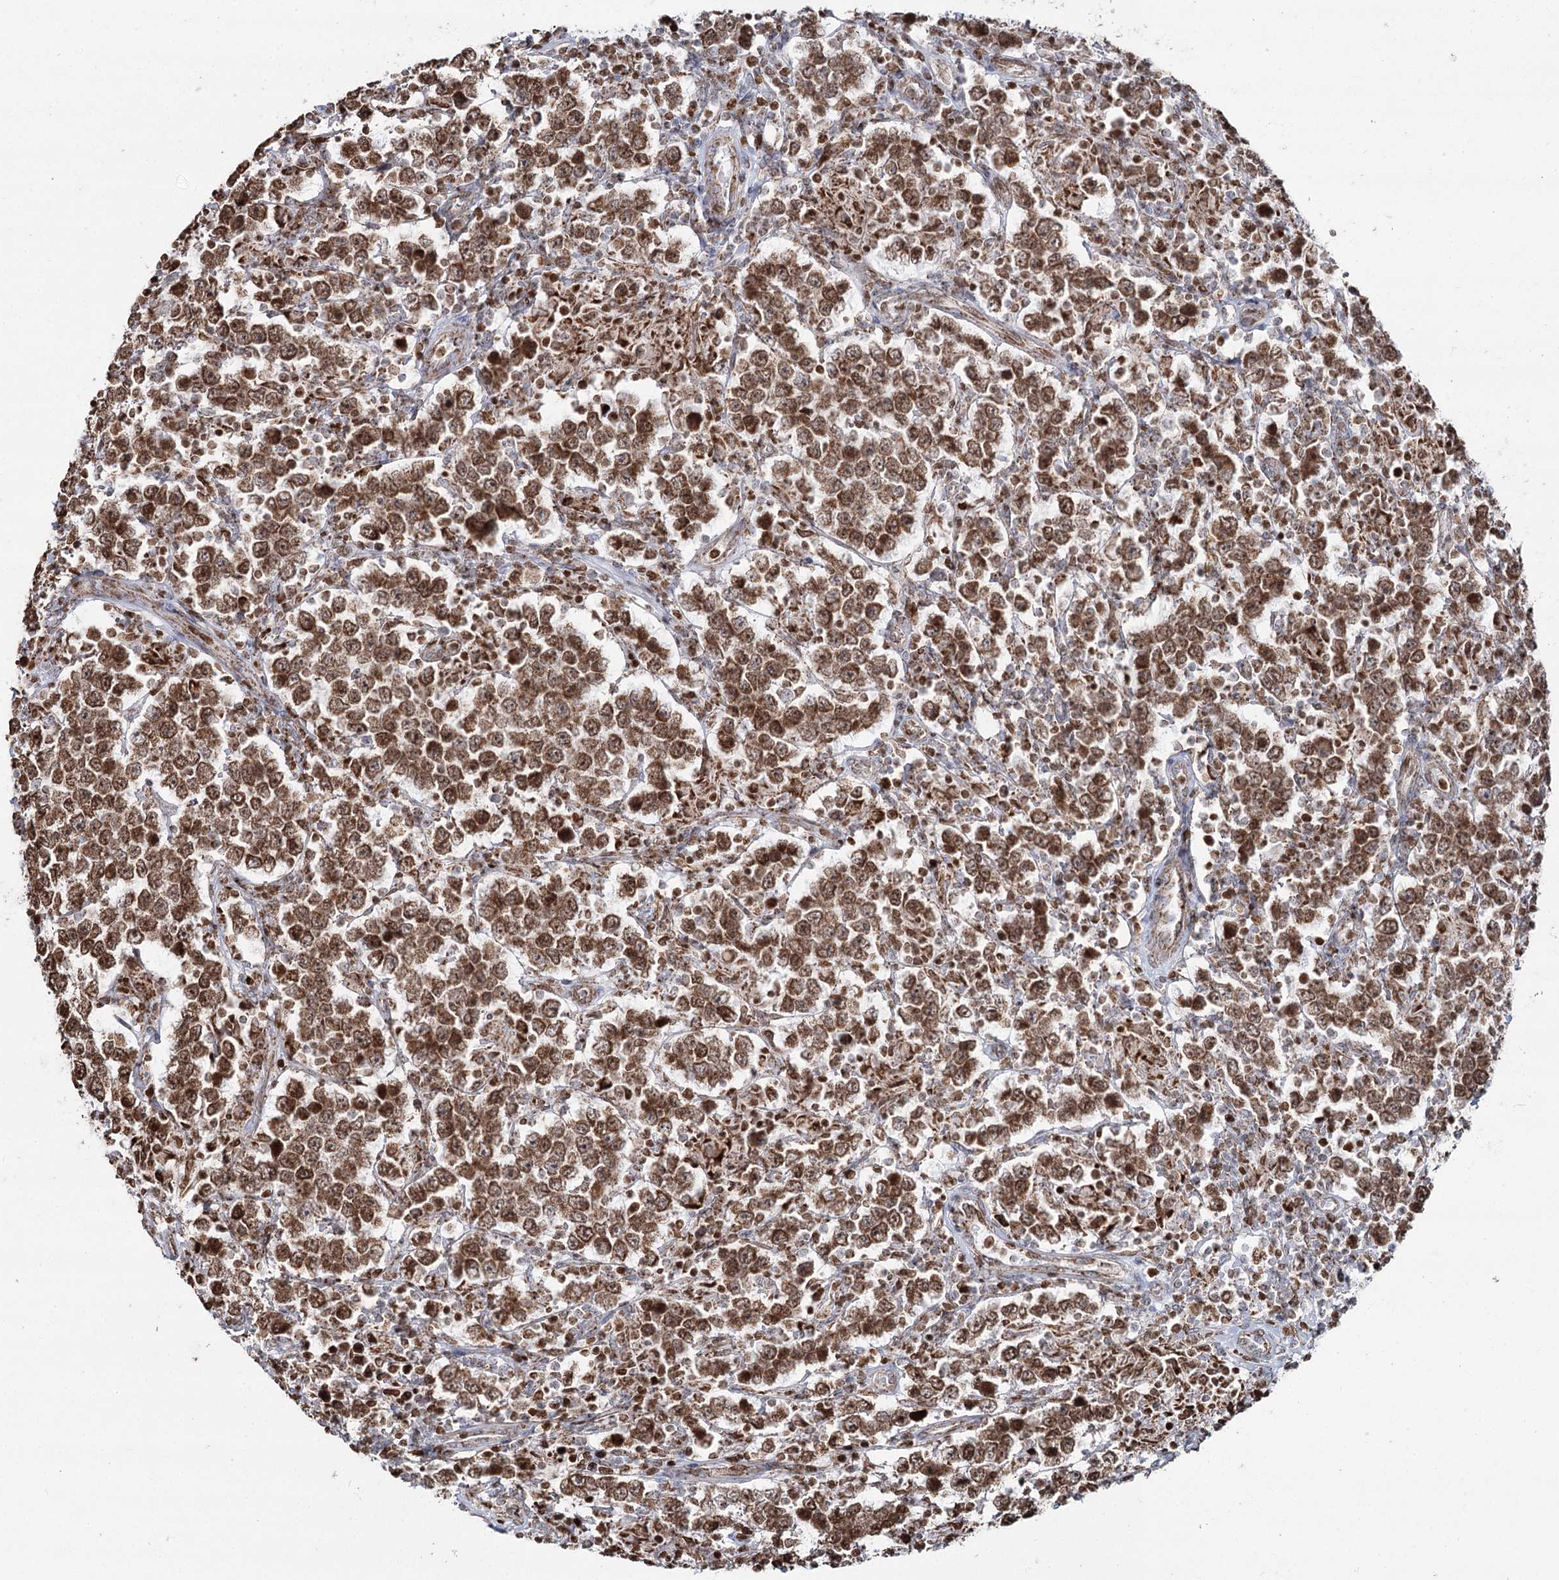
{"staining": {"intensity": "moderate", "quantity": ">75%", "location": "cytoplasmic/membranous,nuclear"}, "tissue": "testis cancer", "cell_type": "Tumor cells", "image_type": "cancer", "snomed": [{"axis": "morphology", "description": "Normal tissue, NOS"}, {"axis": "morphology", "description": "Urothelial carcinoma, High grade"}, {"axis": "morphology", "description": "Seminoma, NOS"}, {"axis": "morphology", "description": "Carcinoma, Embryonal, NOS"}, {"axis": "topography", "description": "Urinary bladder"}, {"axis": "topography", "description": "Testis"}], "caption": "A micrograph showing moderate cytoplasmic/membranous and nuclear staining in about >75% of tumor cells in testis cancer, as visualized by brown immunohistochemical staining.", "gene": "PDHX", "patient": {"sex": "male", "age": 41}}